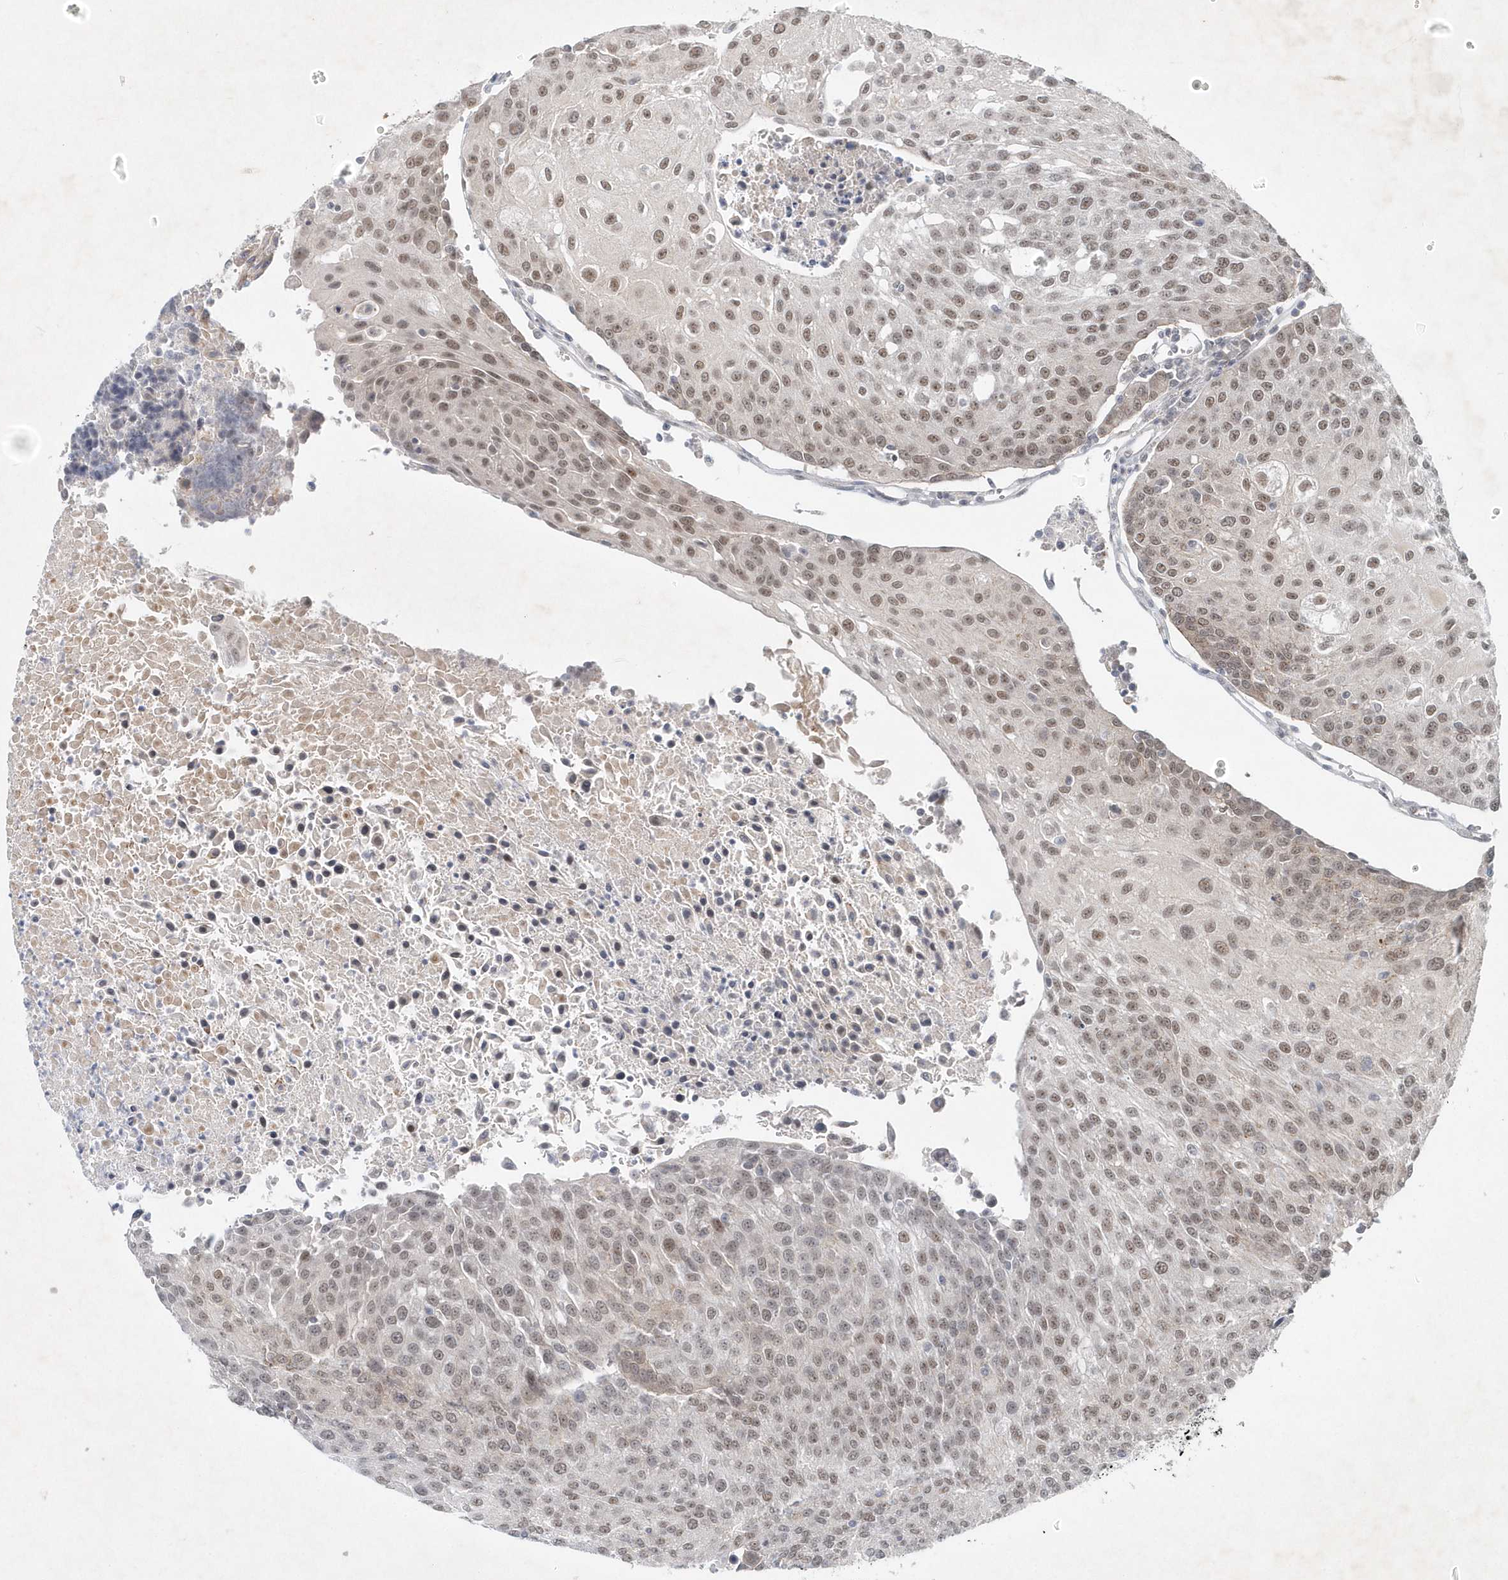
{"staining": {"intensity": "moderate", "quantity": ">75%", "location": "nuclear"}, "tissue": "urothelial cancer", "cell_type": "Tumor cells", "image_type": "cancer", "snomed": [{"axis": "morphology", "description": "Urothelial carcinoma, High grade"}, {"axis": "topography", "description": "Urinary bladder"}], "caption": "Protein expression analysis of human urothelial cancer reveals moderate nuclear positivity in about >75% of tumor cells.", "gene": "ZBTB9", "patient": {"sex": "female", "age": 85}}